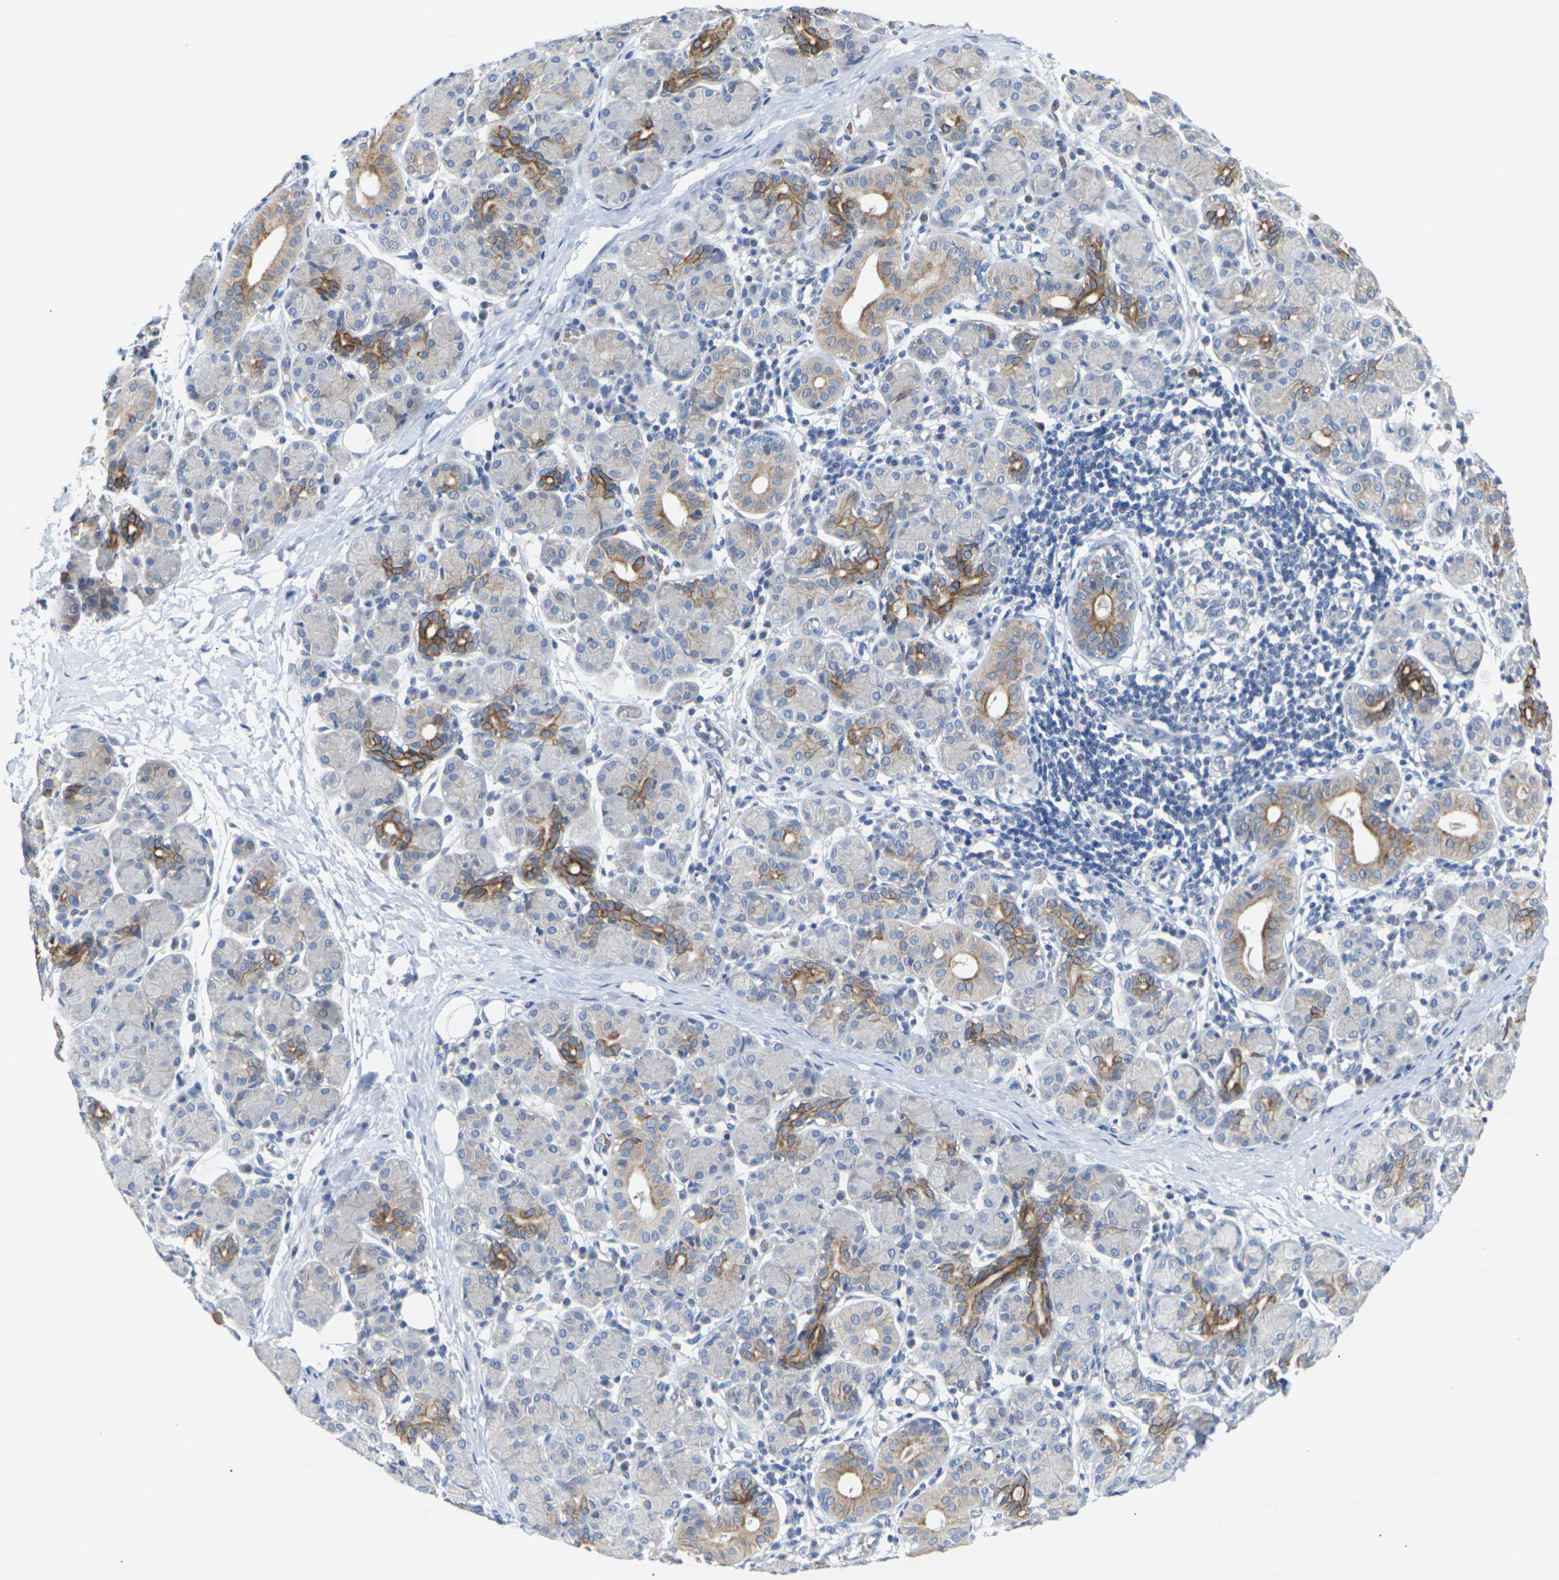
{"staining": {"intensity": "strong", "quantity": "<25%", "location": "cytoplasmic/membranous"}, "tissue": "salivary gland", "cell_type": "Glandular cells", "image_type": "normal", "snomed": [{"axis": "morphology", "description": "Normal tissue, NOS"}, {"axis": "morphology", "description": "Inflammation, NOS"}, {"axis": "topography", "description": "Lymph node"}, {"axis": "topography", "description": "Salivary gland"}], "caption": "Brown immunohistochemical staining in normal human salivary gland shows strong cytoplasmic/membranous positivity in approximately <25% of glandular cells.", "gene": "TMCO4", "patient": {"sex": "male", "age": 3}}